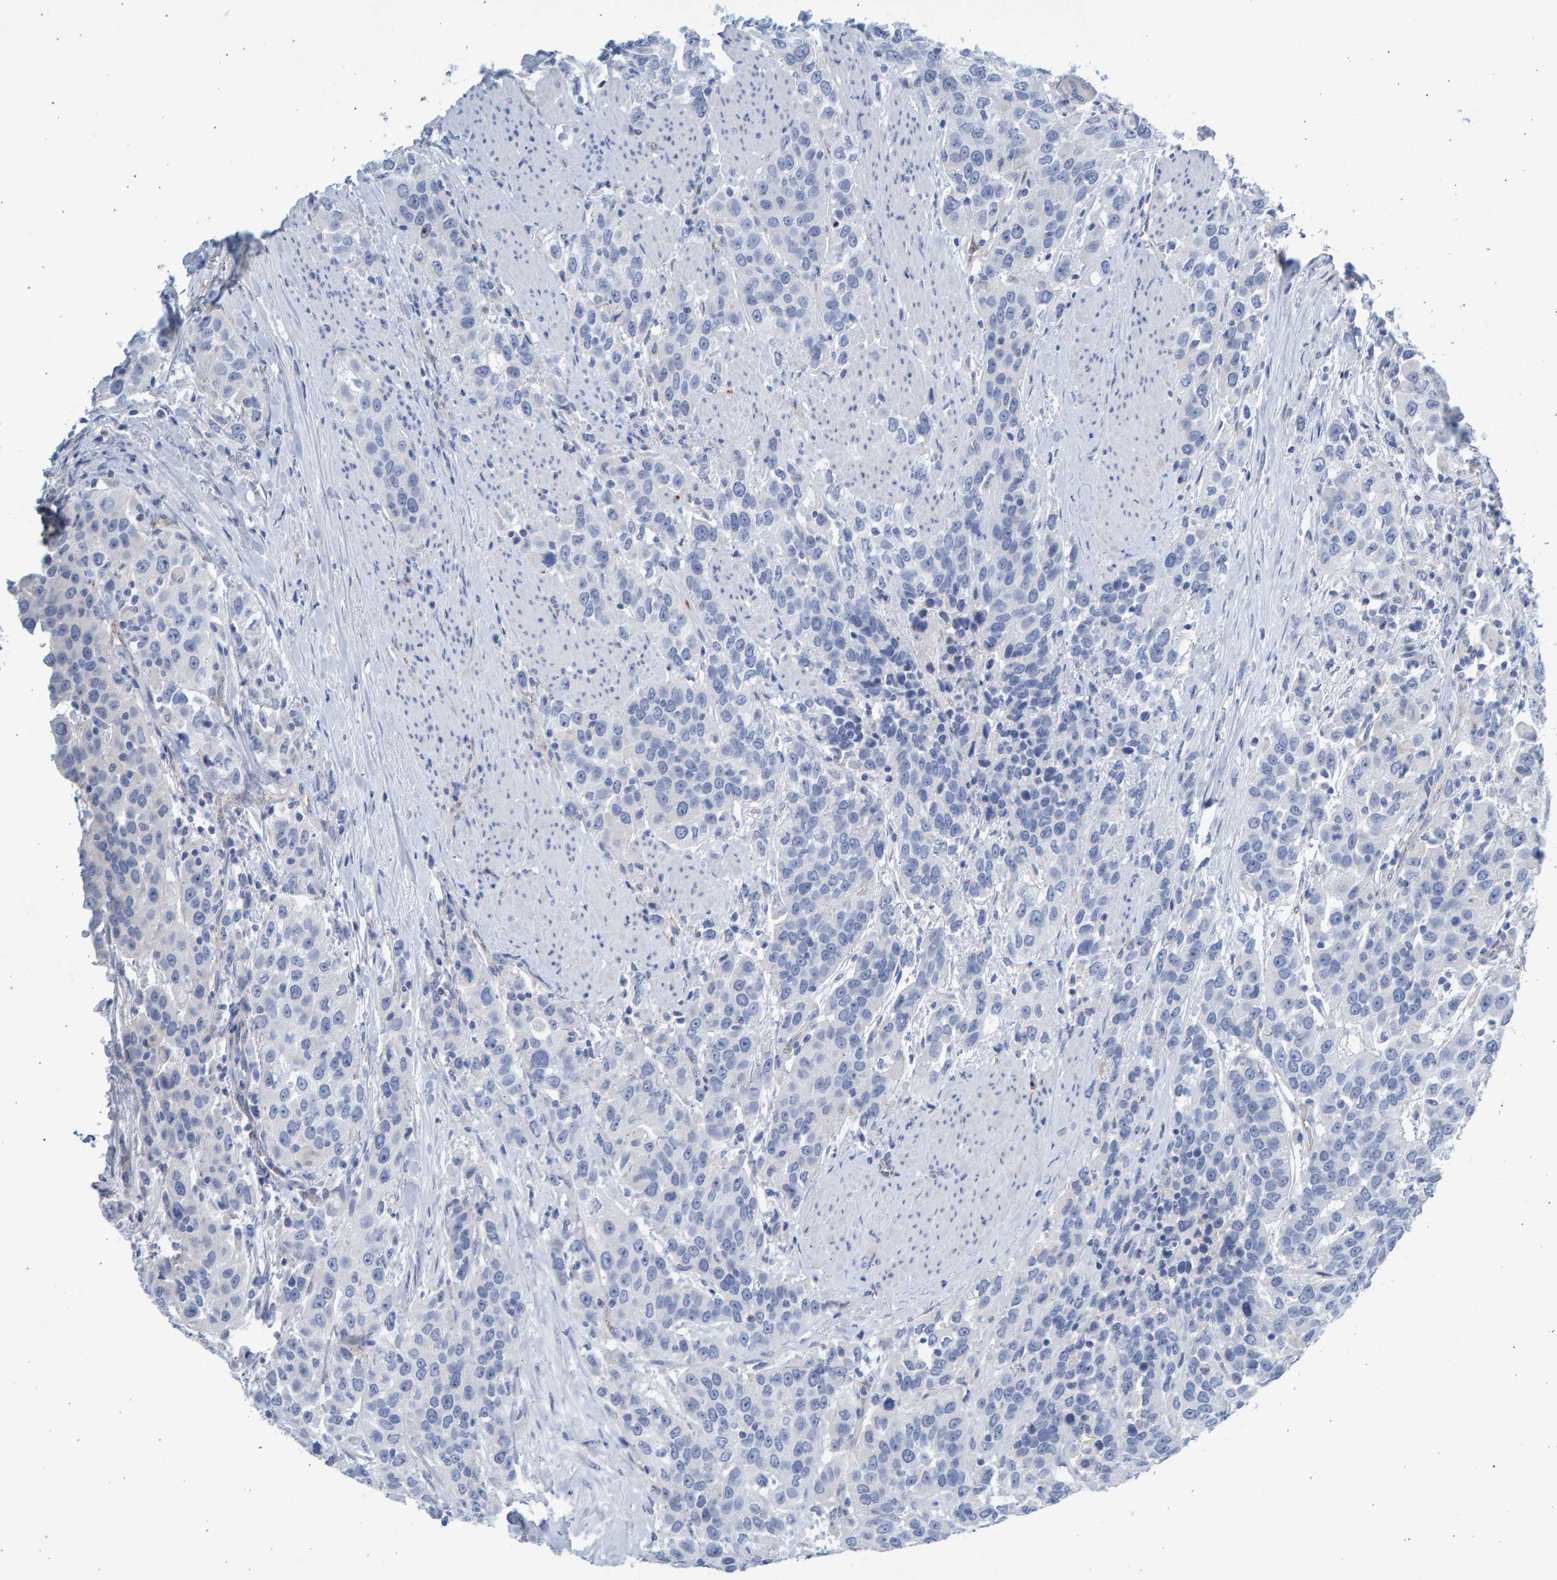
{"staining": {"intensity": "negative", "quantity": "none", "location": "none"}, "tissue": "urothelial cancer", "cell_type": "Tumor cells", "image_type": "cancer", "snomed": [{"axis": "morphology", "description": "Urothelial carcinoma, High grade"}, {"axis": "topography", "description": "Urinary bladder"}], "caption": "Urothelial carcinoma (high-grade) stained for a protein using IHC reveals no staining tumor cells.", "gene": "SLC34A3", "patient": {"sex": "female", "age": 80}}